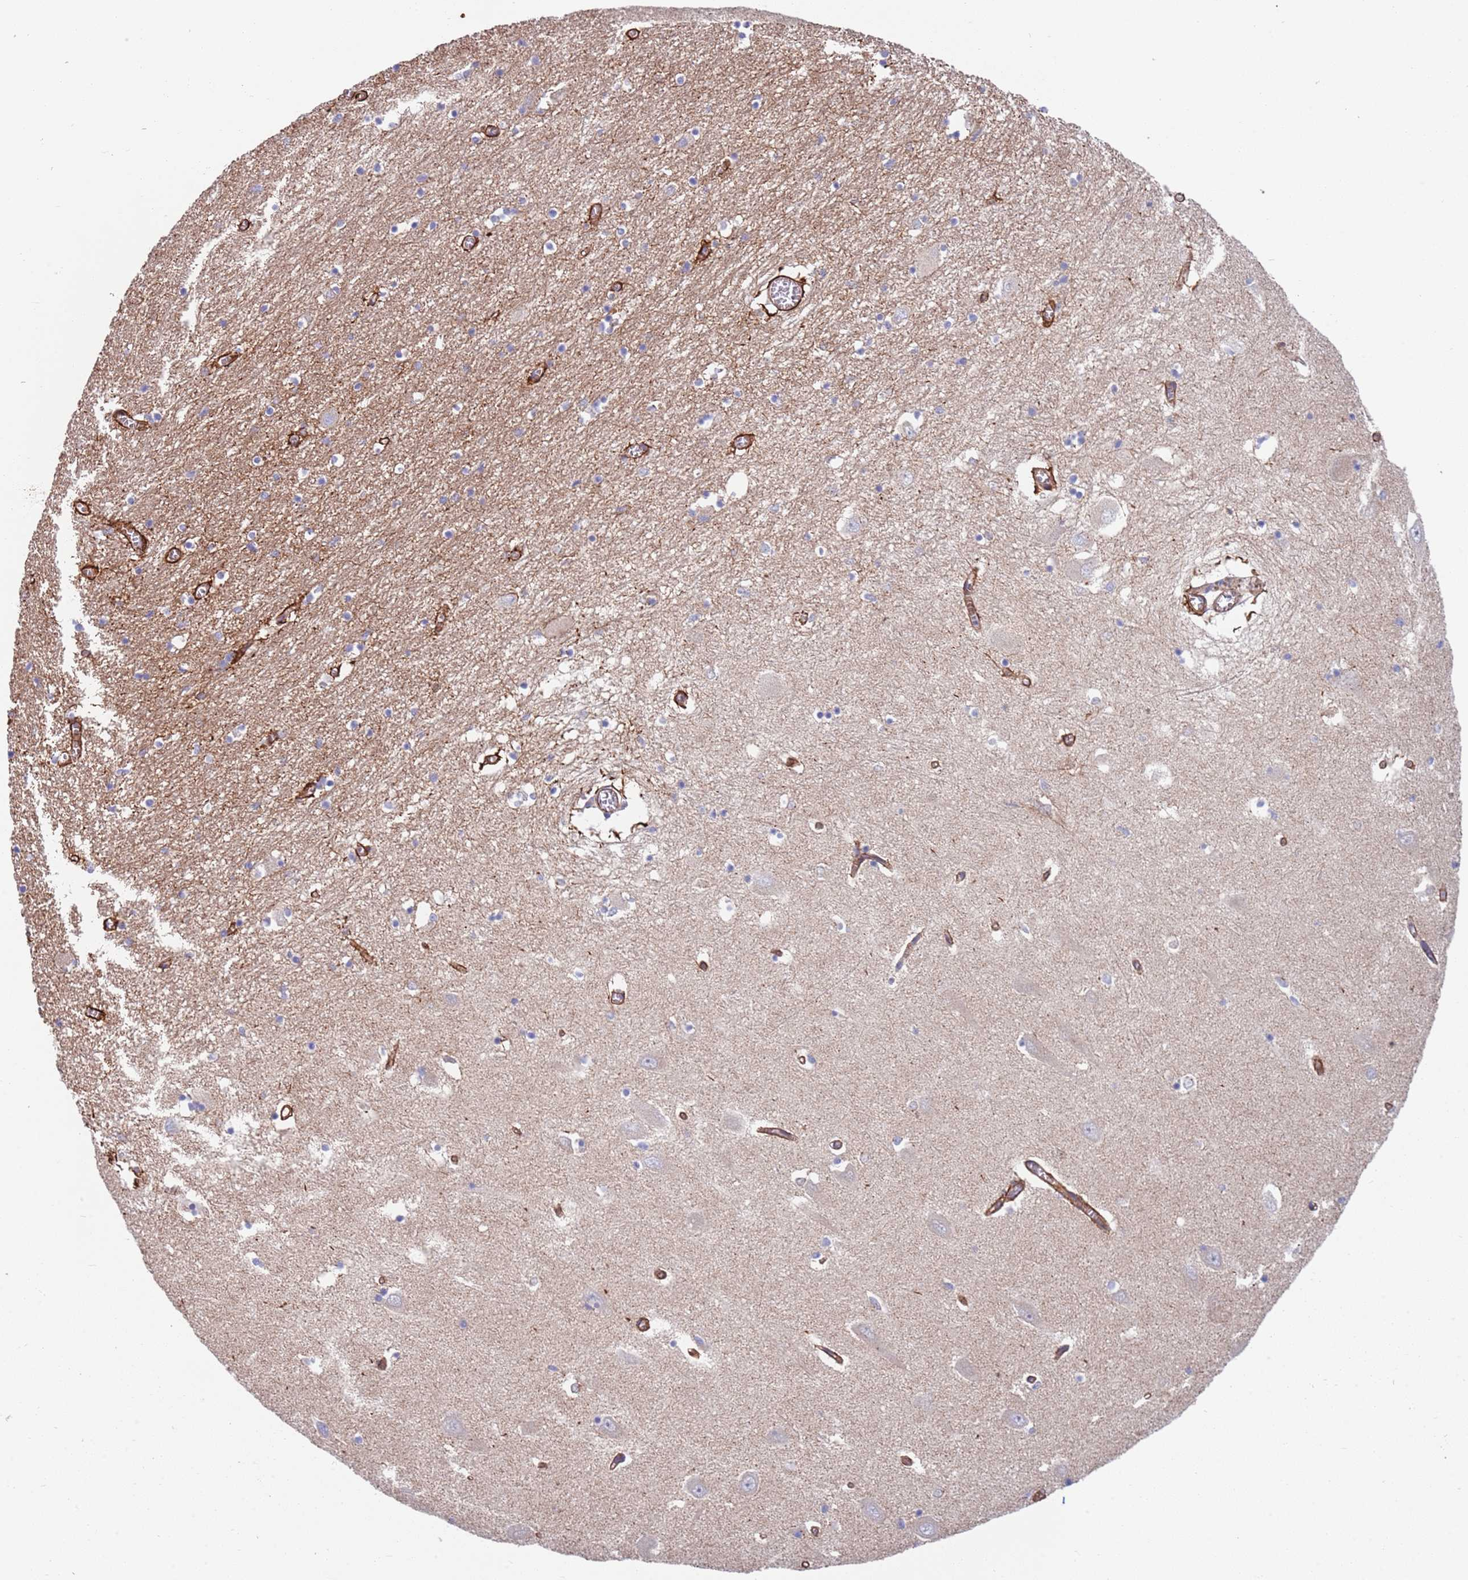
{"staining": {"intensity": "negative", "quantity": "none", "location": "none"}, "tissue": "hippocampus", "cell_type": "Glial cells", "image_type": "normal", "snomed": [{"axis": "morphology", "description": "Normal tissue, NOS"}, {"axis": "topography", "description": "Hippocampus"}], "caption": "Immunohistochemistry (IHC) of normal hippocampus exhibits no staining in glial cells. (Brightfield microscopy of DAB immunohistochemistry at high magnification).", "gene": "JAKMIP2", "patient": {"sex": "male", "age": 70}}